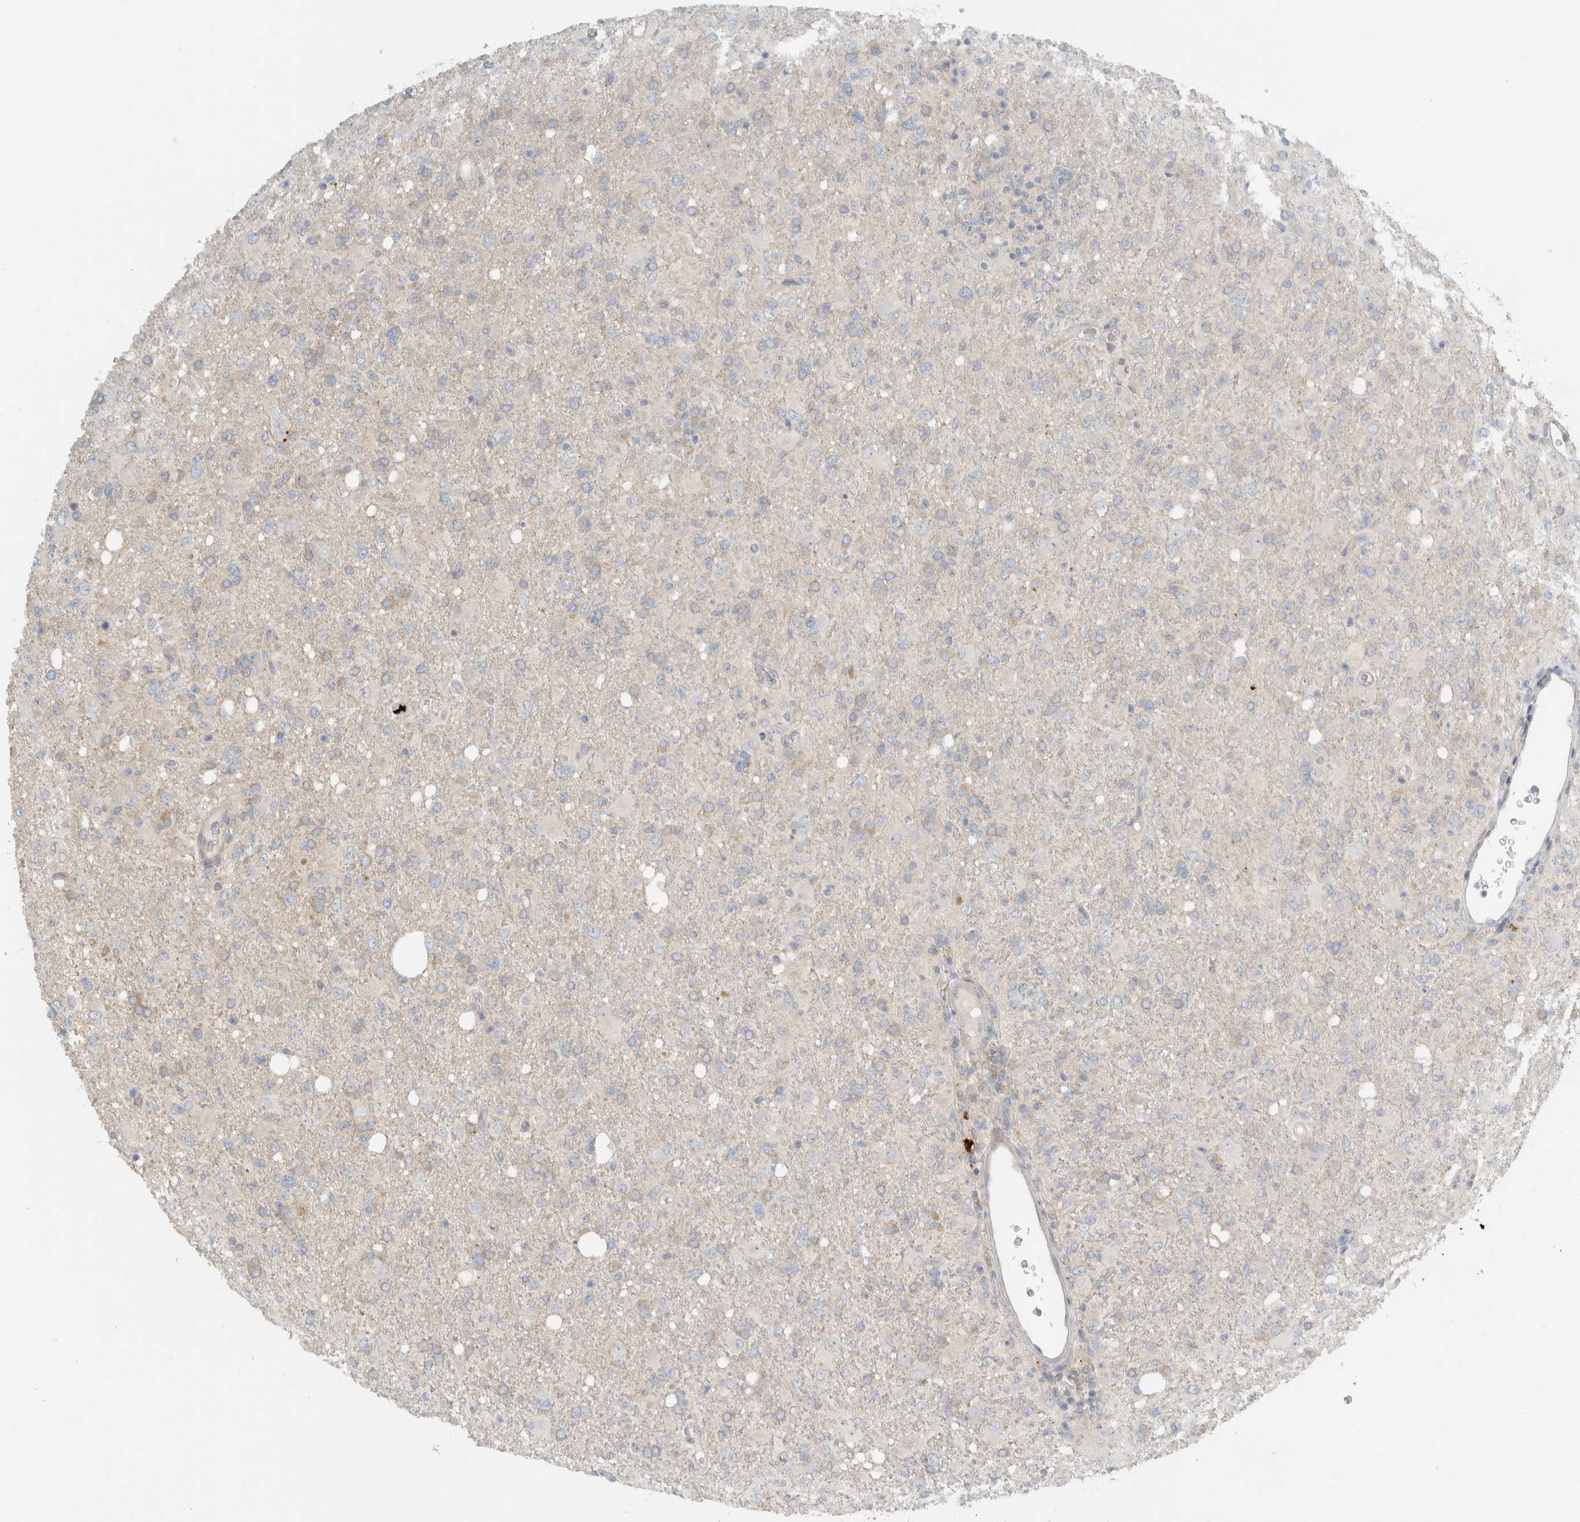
{"staining": {"intensity": "negative", "quantity": "none", "location": "none"}, "tissue": "glioma", "cell_type": "Tumor cells", "image_type": "cancer", "snomed": [{"axis": "morphology", "description": "Glioma, malignant, High grade"}, {"axis": "topography", "description": "Brain"}], "caption": "There is no significant expression in tumor cells of malignant glioma (high-grade). The staining is performed using DAB (3,3'-diaminobenzidine) brown chromogen with nuclei counter-stained in using hematoxylin.", "gene": "HGS", "patient": {"sex": "female", "age": 57}}